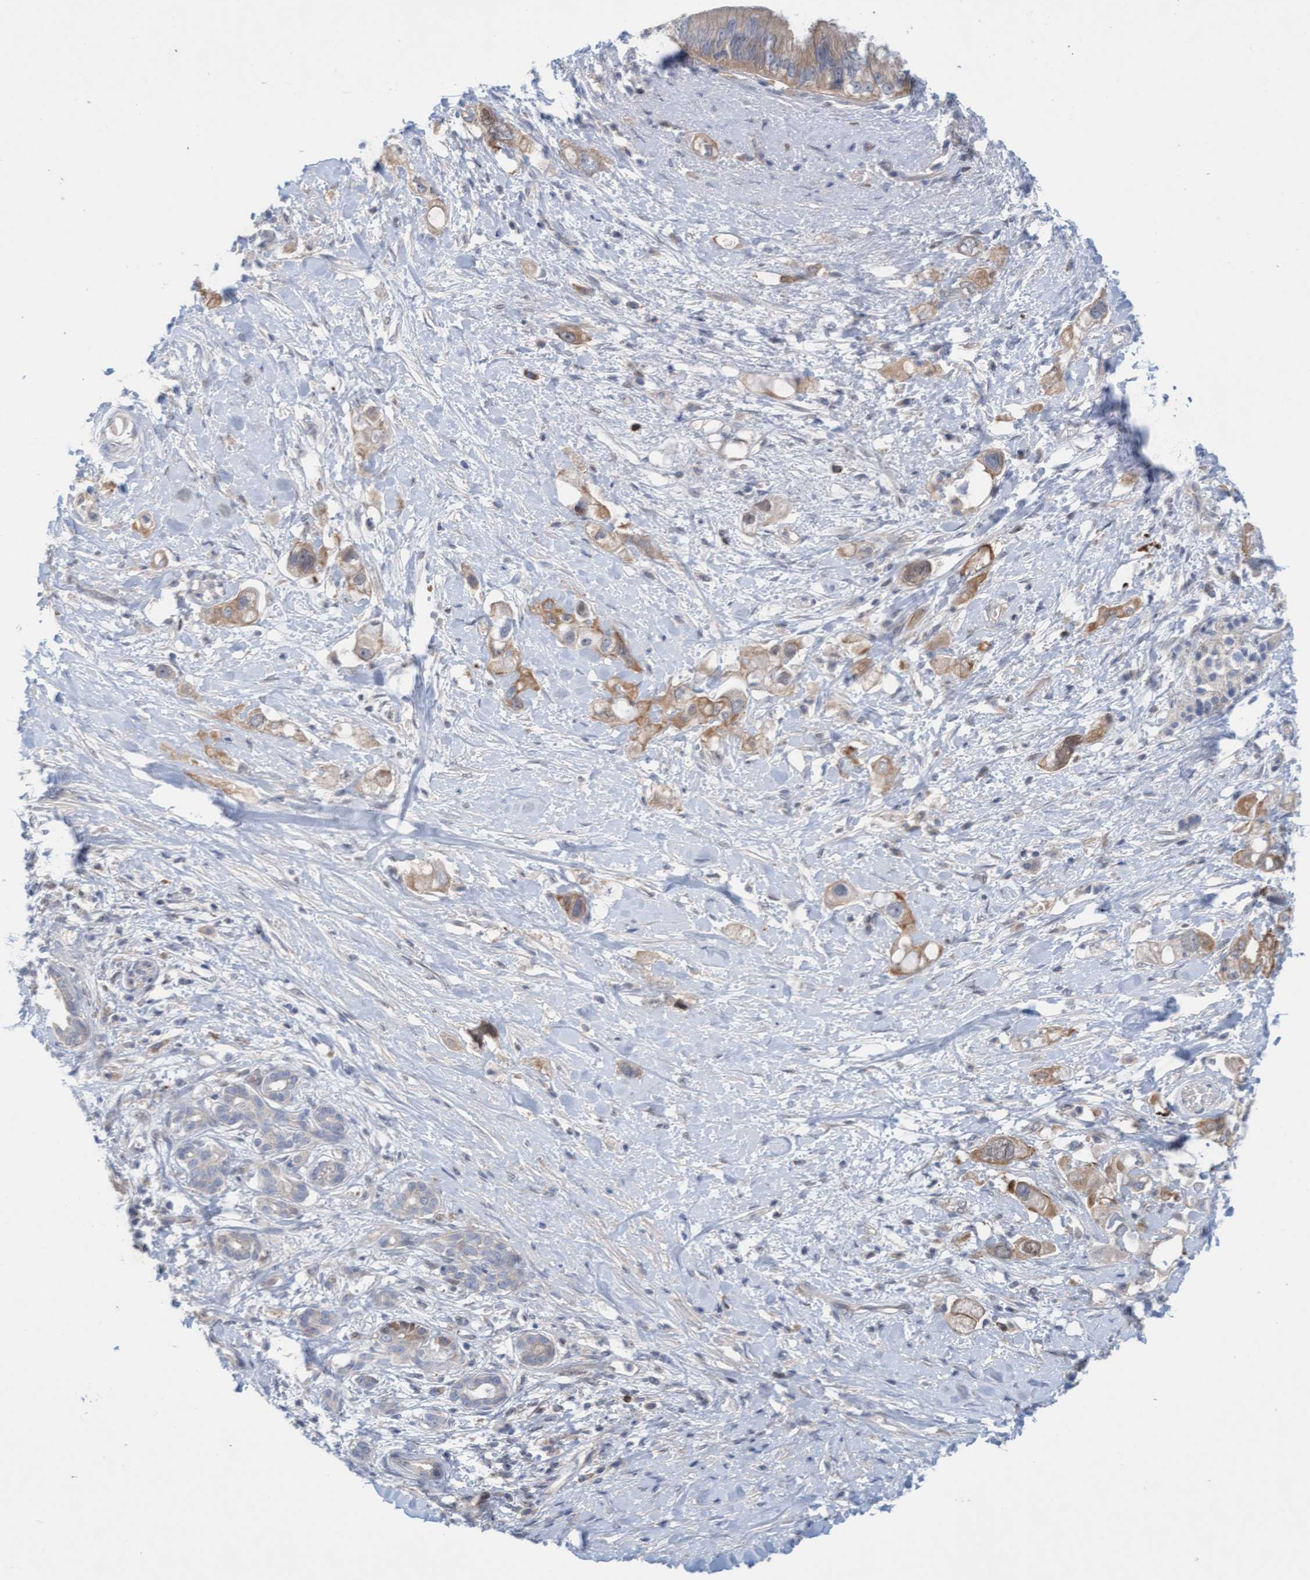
{"staining": {"intensity": "weak", "quantity": ">75%", "location": "cytoplasmic/membranous"}, "tissue": "pancreatic cancer", "cell_type": "Tumor cells", "image_type": "cancer", "snomed": [{"axis": "morphology", "description": "Adenocarcinoma, NOS"}, {"axis": "topography", "description": "Pancreas"}], "caption": "DAB (3,3'-diaminobenzidine) immunohistochemical staining of human pancreatic cancer (adenocarcinoma) reveals weak cytoplasmic/membranous protein staining in approximately >75% of tumor cells.", "gene": "KLHL25", "patient": {"sex": "female", "age": 56}}